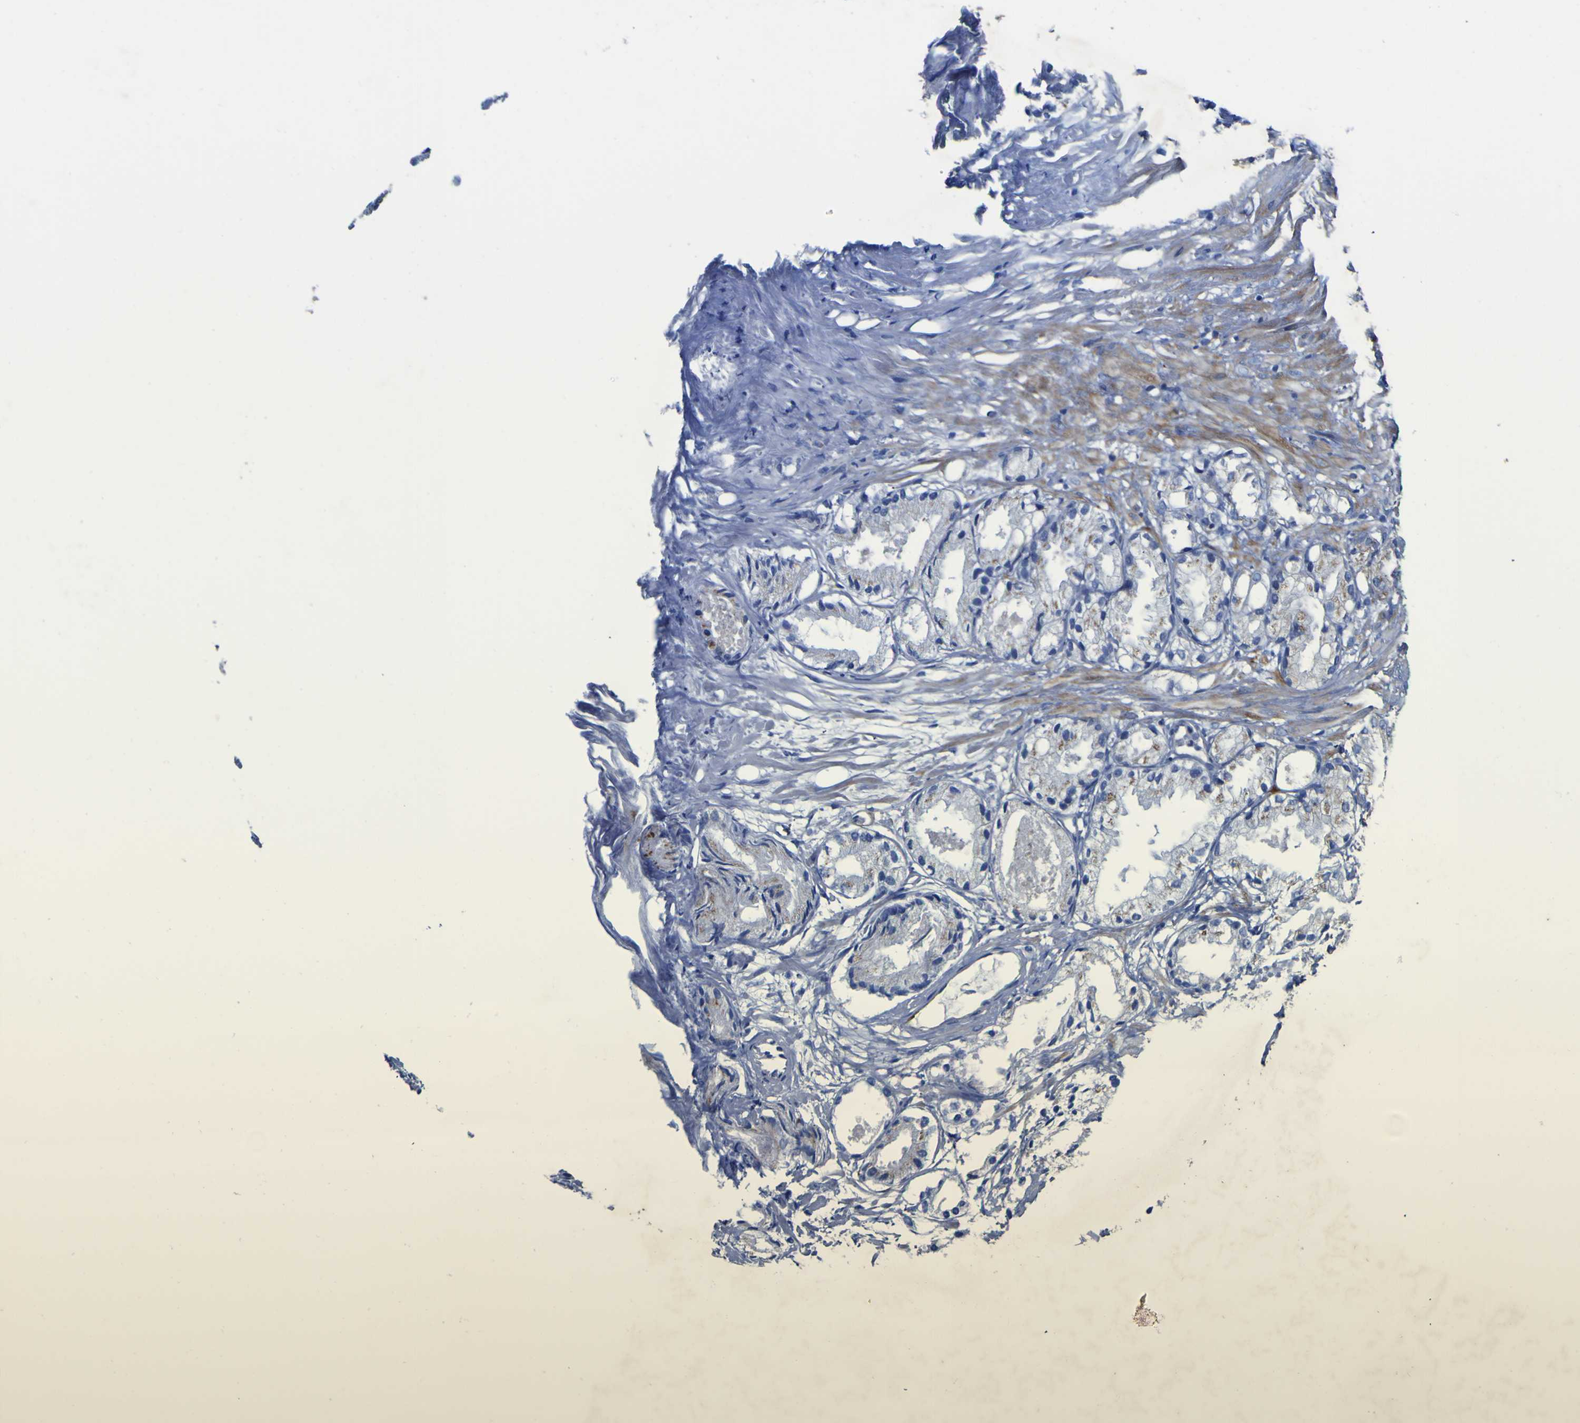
{"staining": {"intensity": "moderate", "quantity": "25%-75%", "location": "cytoplasmic/membranous"}, "tissue": "prostate cancer", "cell_type": "Tumor cells", "image_type": "cancer", "snomed": [{"axis": "morphology", "description": "Adenocarcinoma, Low grade"}, {"axis": "topography", "description": "Prostate"}], "caption": "This micrograph demonstrates prostate cancer (adenocarcinoma (low-grade)) stained with immunohistochemistry (IHC) to label a protein in brown. The cytoplasmic/membranous of tumor cells show moderate positivity for the protein. Nuclei are counter-stained blue.", "gene": "AGO4", "patient": {"sex": "male", "age": 72}}